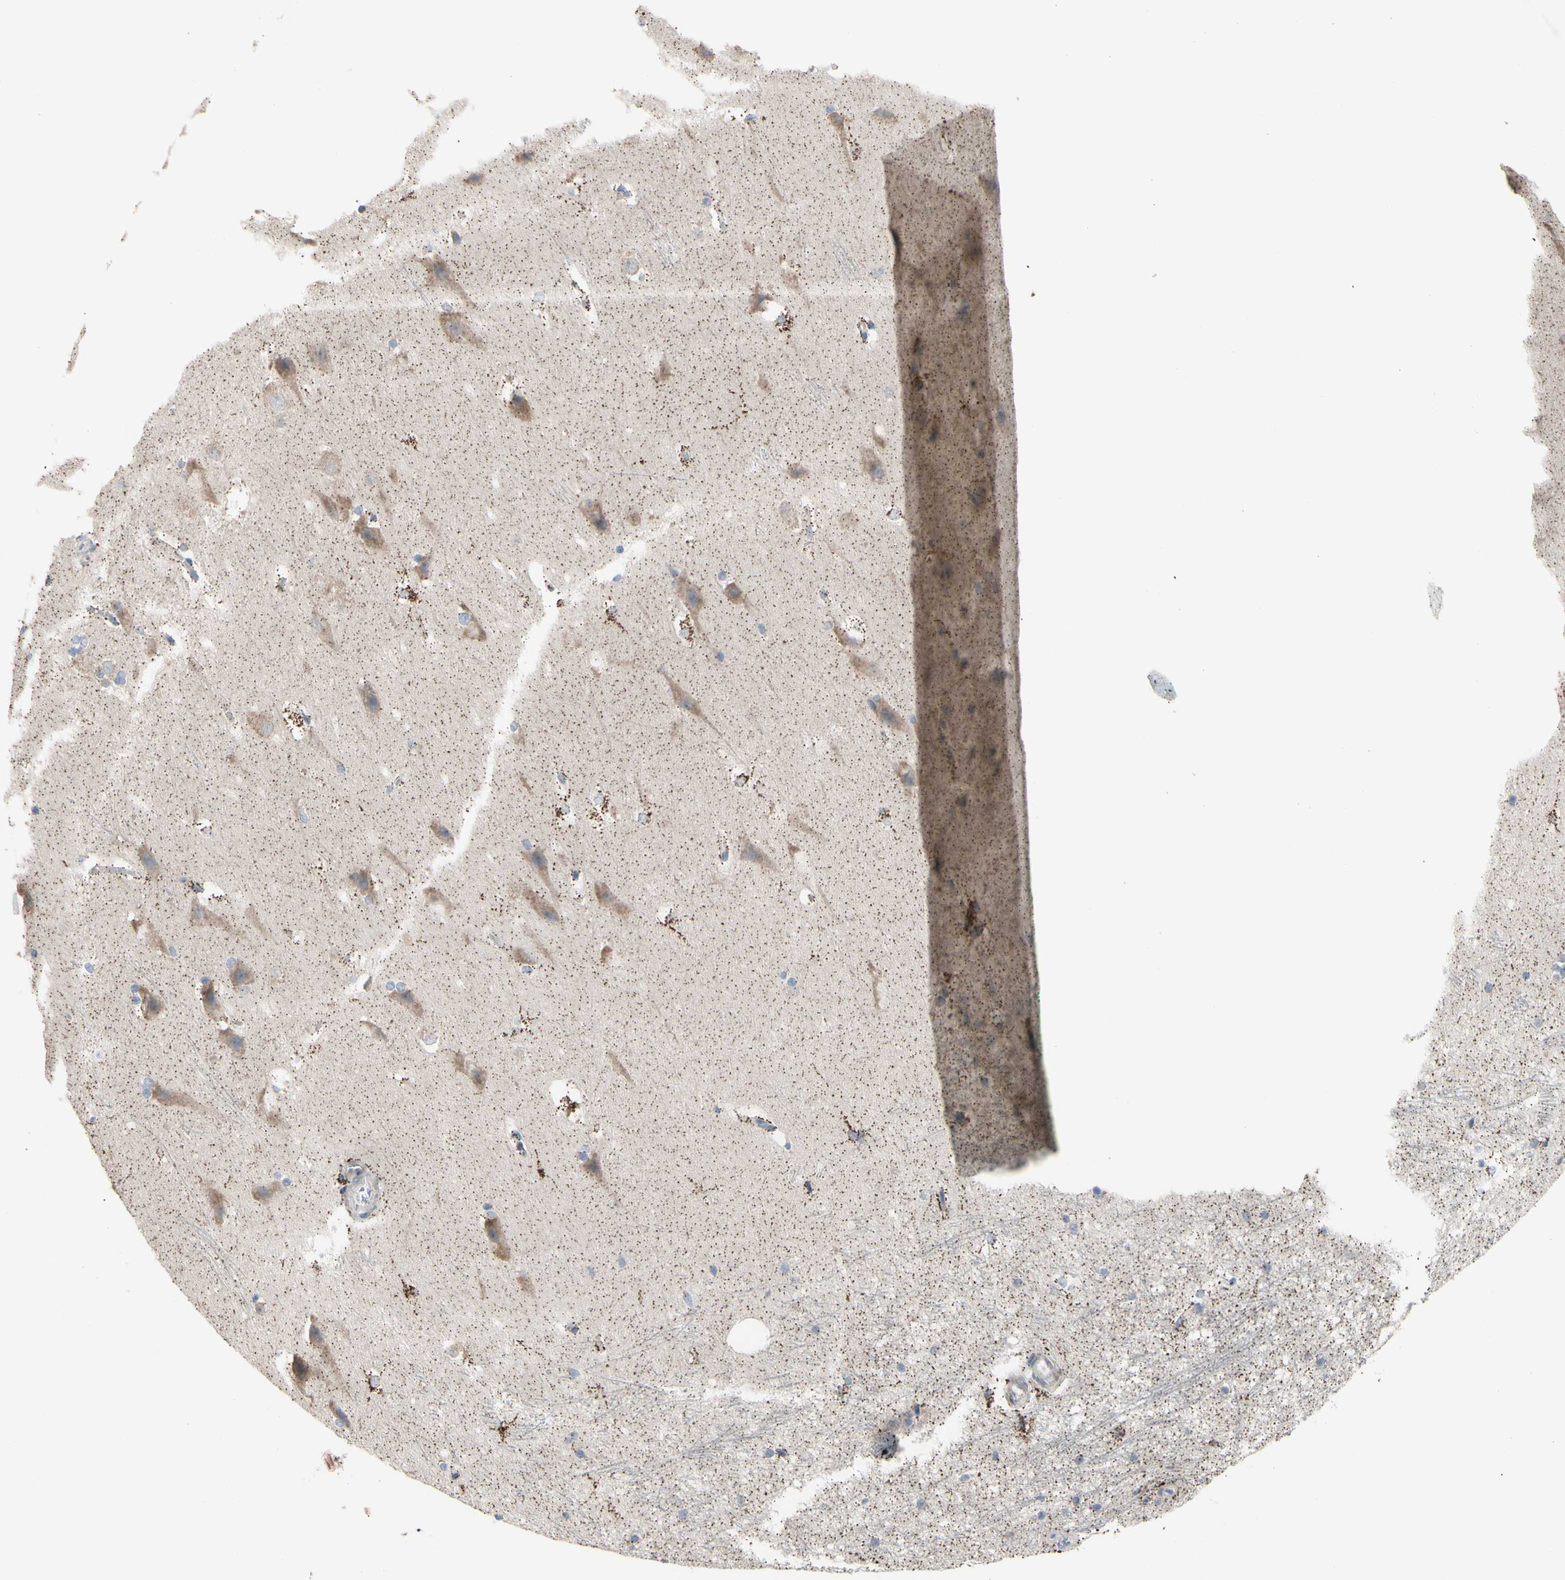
{"staining": {"intensity": "strong", "quantity": "<25%", "location": "cytoplasmic/membranous"}, "tissue": "hippocampus", "cell_type": "Glial cells", "image_type": "normal", "snomed": [{"axis": "morphology", "description": "Normal tissue, NOS"}, {"axis": "topography", "description": "Hippocampus"}], "caption": "High-magnification brightfield microscopy of unremarkable hippocampus stained with DAB (3,3'-diaminobenzidine) (brown) and counterstained with hematoxylin (blue). glial cells exhibit strong cytoplasmic/membranous positivity is identified in about<25% of cells. Nuclei are stained in blue.", "gene": "TTC14", "patient": {"sex": "female", "age": 19}}